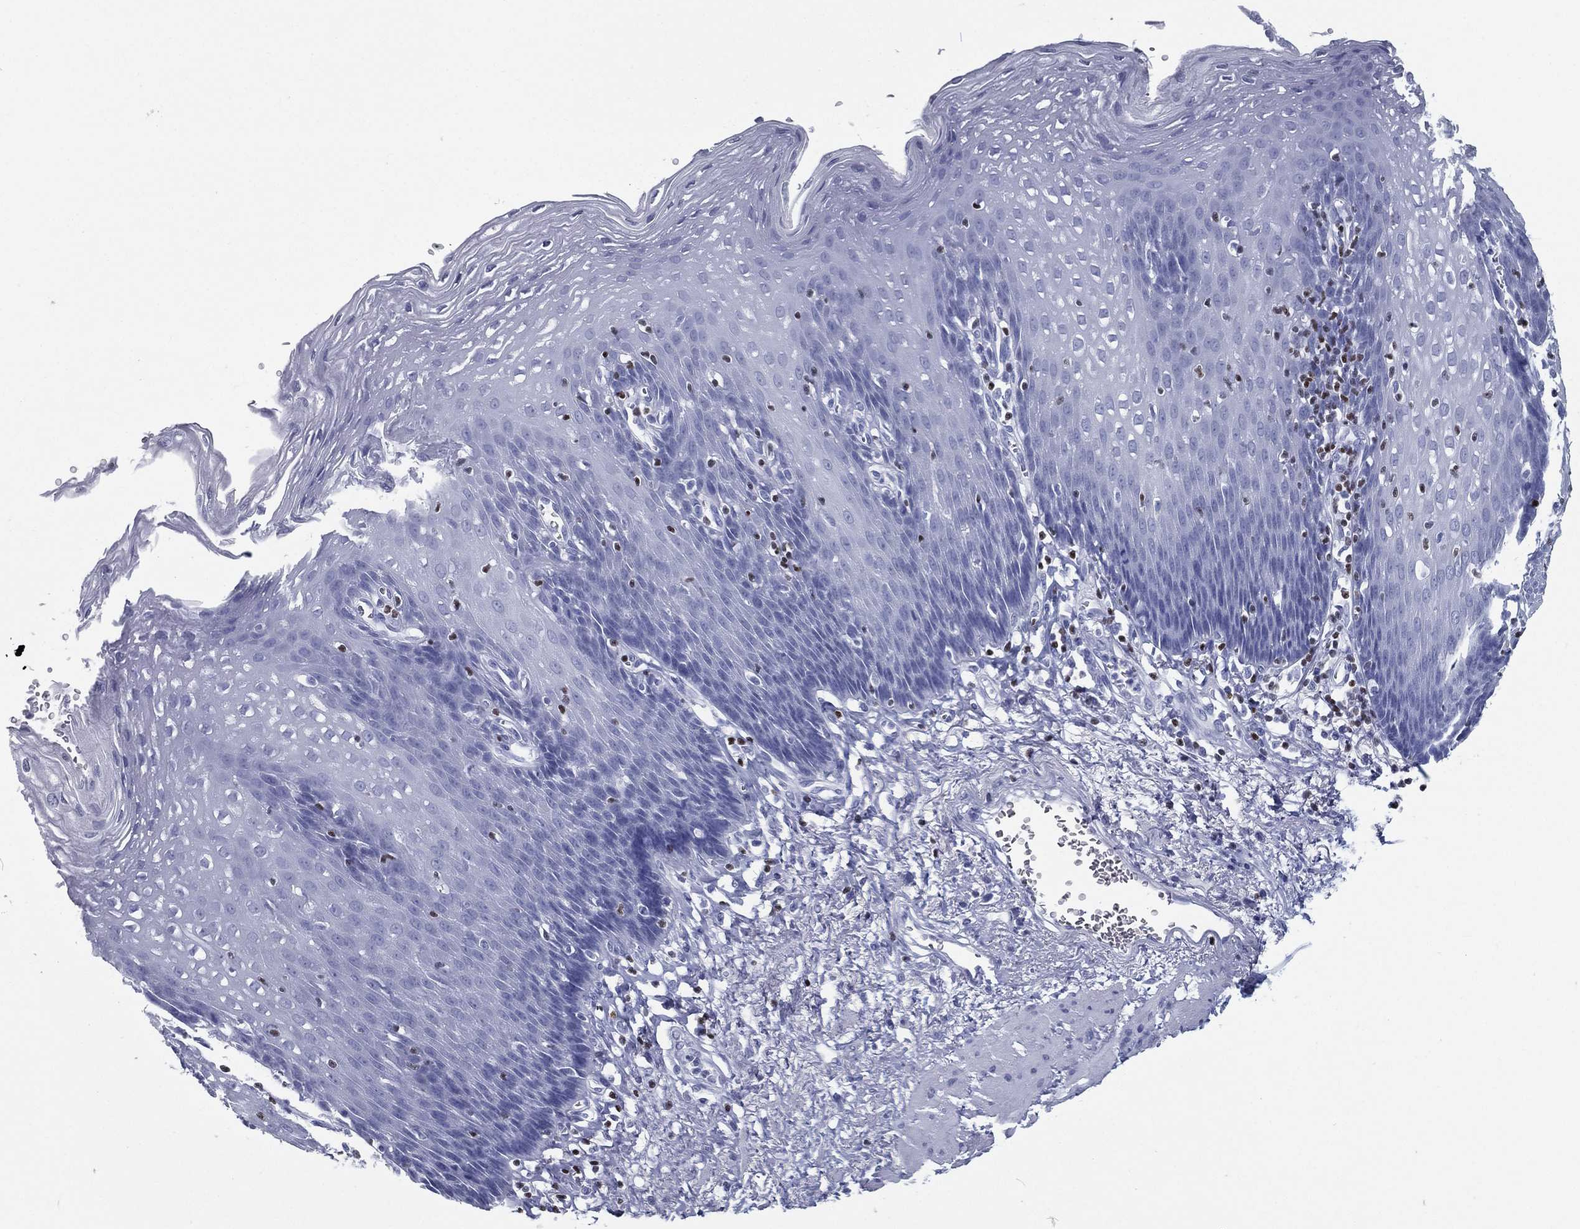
{"staining": {"intensity": "negative", "quantity": "none", "location": "none"}, "tissue": "esophagus", "cell_type": "Squamous epithelial cells", "image_type": "normal", "snomed": [{"axis": "morphology", "description": "Normal tissue, NOS"}, {"axis": "topography", "description": "Esophagus"}], "caption": "Immunohistochemistry (IHC) photomicrograph of normal esophagus: esophagus stained with DAB displays no significant protein expression in squamous epithelial cells. The staining is performed using DAB (3,3'-diaminobenzidine) brown chromogen with nuclei counter-stained in using hematoxylin.", "gene": "PYHIN1", "patient": {"sex": "male", "age": 57}}